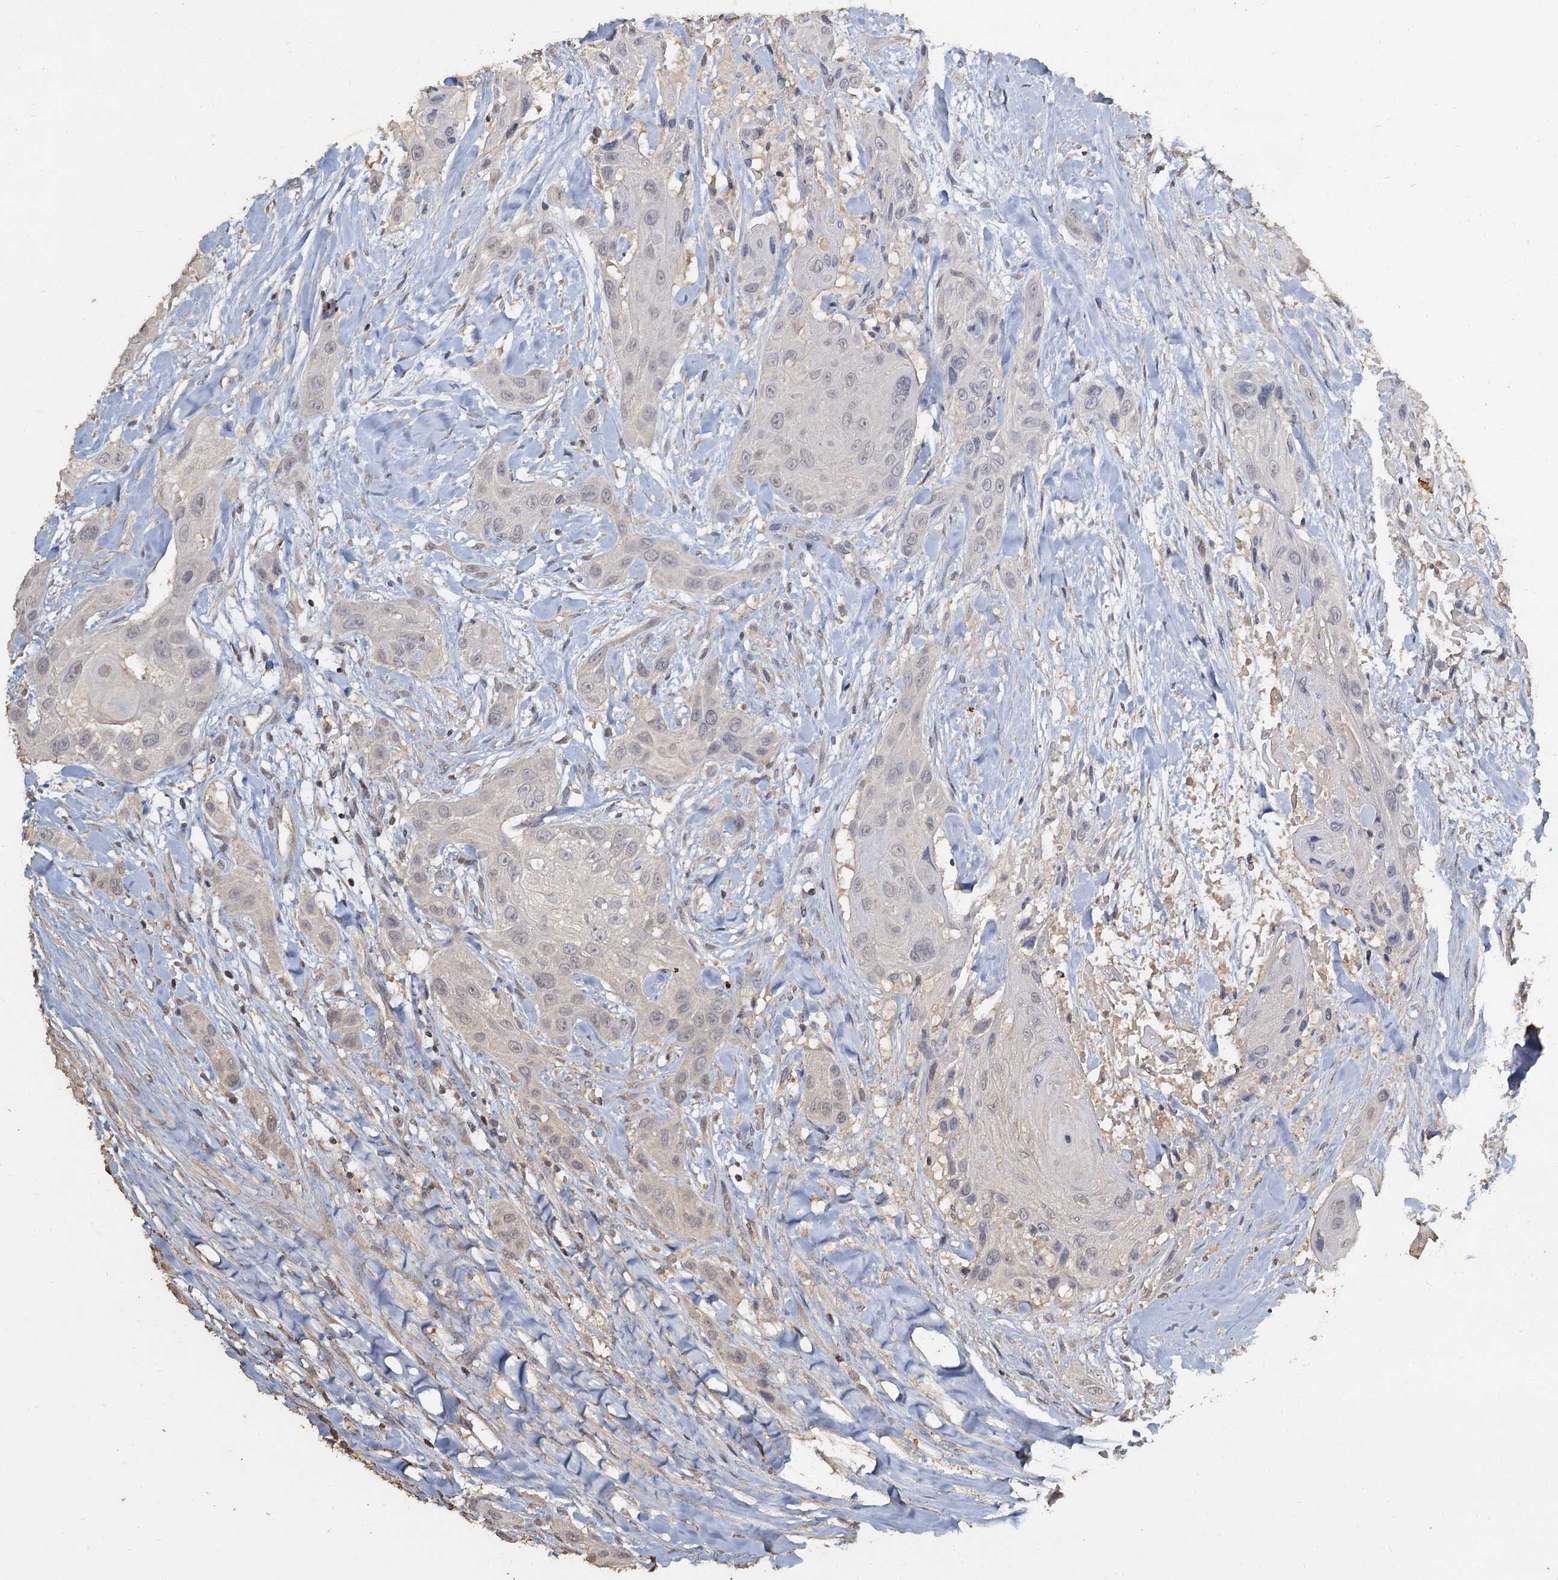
{"staining": {"intensity": "negative", "quantity": "none", "location": "none"}, "tissue": "head and neck cancer", "cell_type": "Tumor cells", "image_type": "cancer", "snomed": [{"axis": "morphology", "description": "Squamous cell carcinoma, NOS"}, {"axis": "topography", "description": "Head-Neck"}], "caption": "This photomicrograph is of head and neck cancer stained with immunohistochemistry (IHC) to label a protein in brown with the nuclei are counter-stained blue. There is no positivity in tumor cells.", "gene": "CCDC61", "patient": {"sex": "male", "age": 81}}